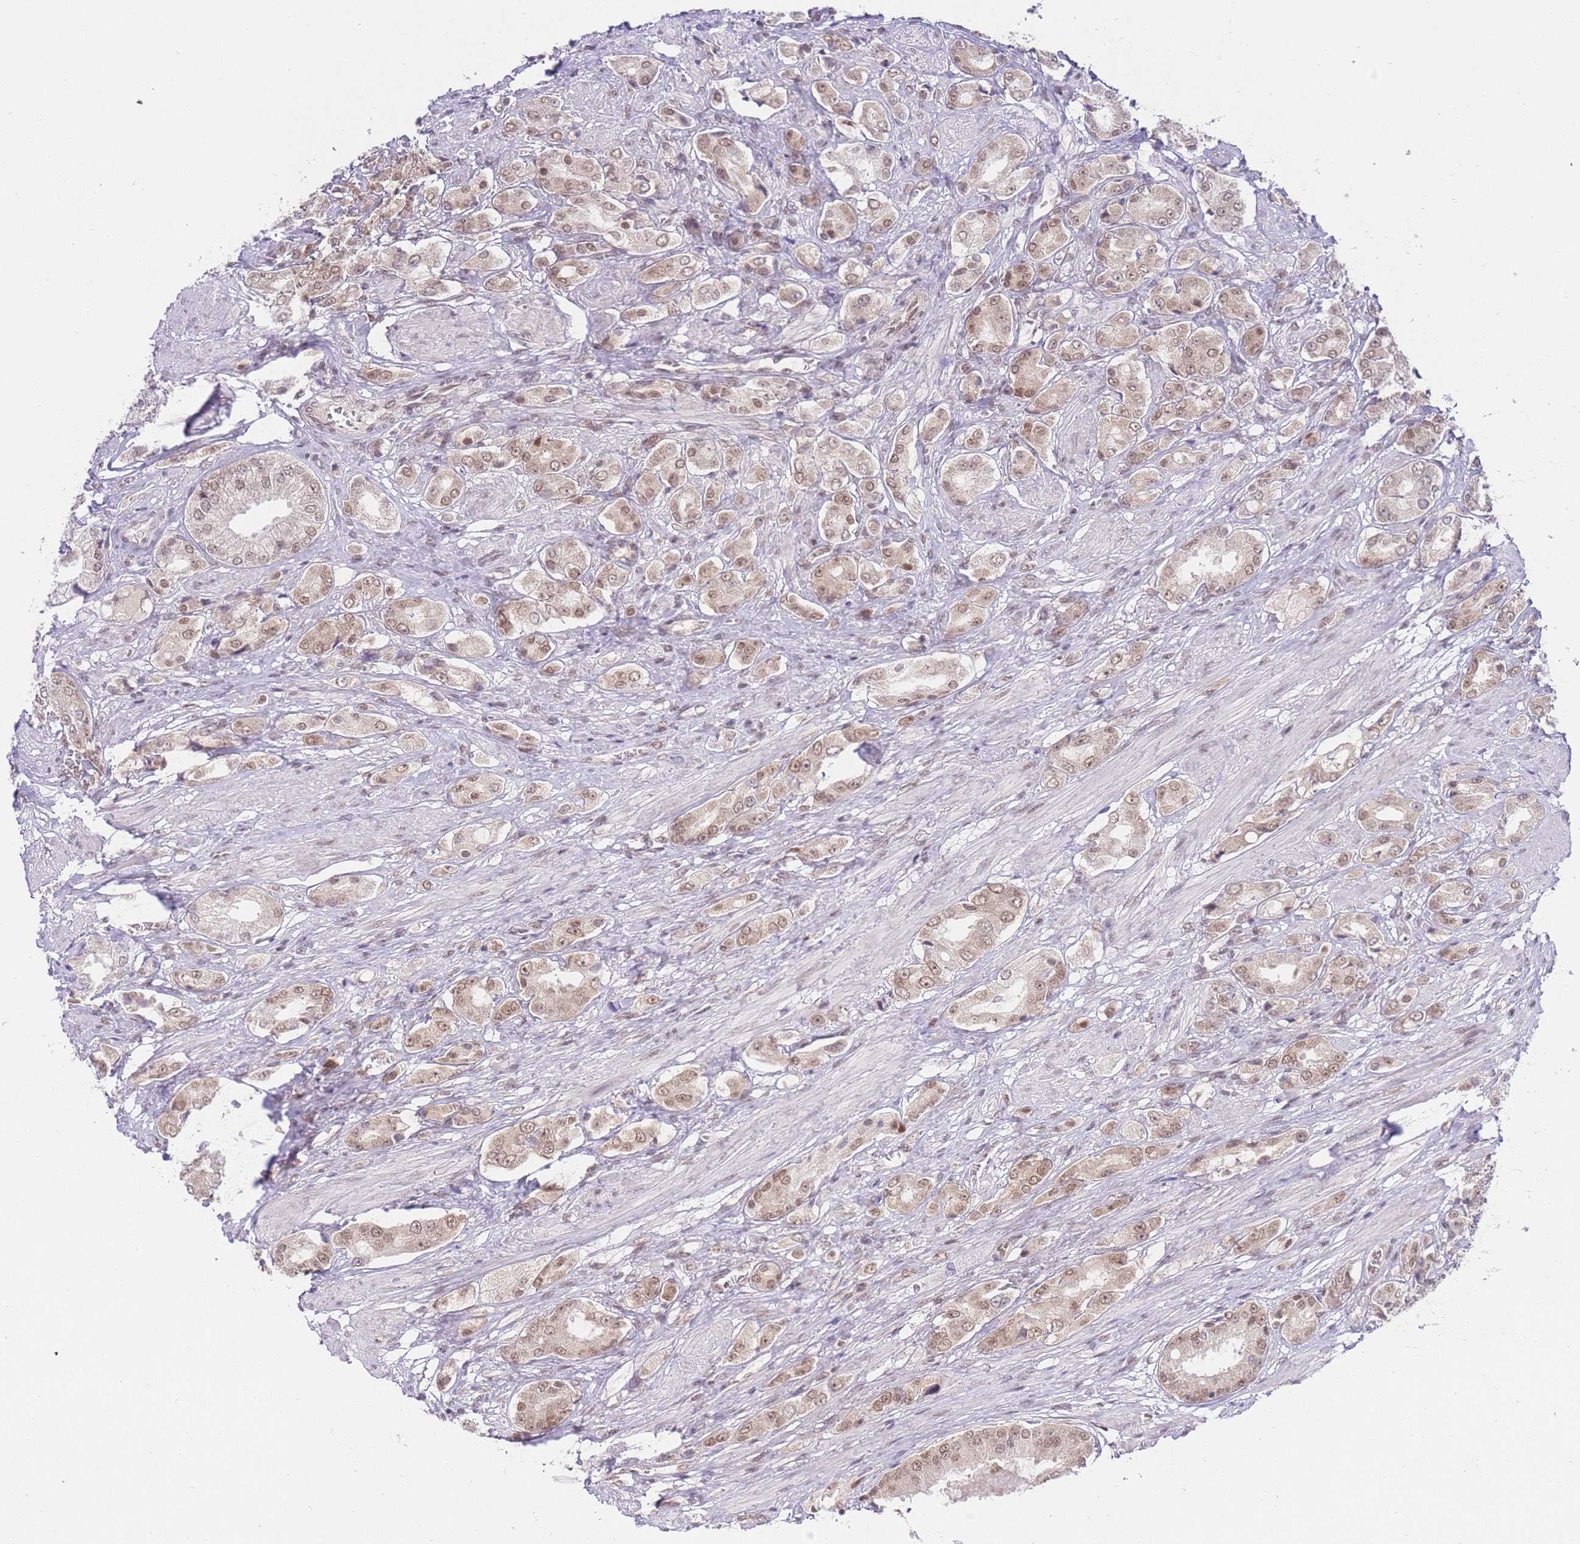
{"staining": {"intensity": "weak", "quantity": "25%-75%", "location": "nuclear"}, "tissue": "prostate cancer", "cell_type": "Tumor cells", "image_type": "cancer", "snomed": [{"axis": "morphology", "description": "Adenocarcinoma, High grade"}, {"axis": "topography", "description": "Prostate and seminal vesicle, NOS"}], "caption": "A histopathology image of prostate cancer stained for a protein exhibits weak nuclear brown staining in tumor cells. (Brightfield microscopy of DAB IHC at high magnification).", "gene": "TMED3", "patient": {"sex": "male", "age": 64}}